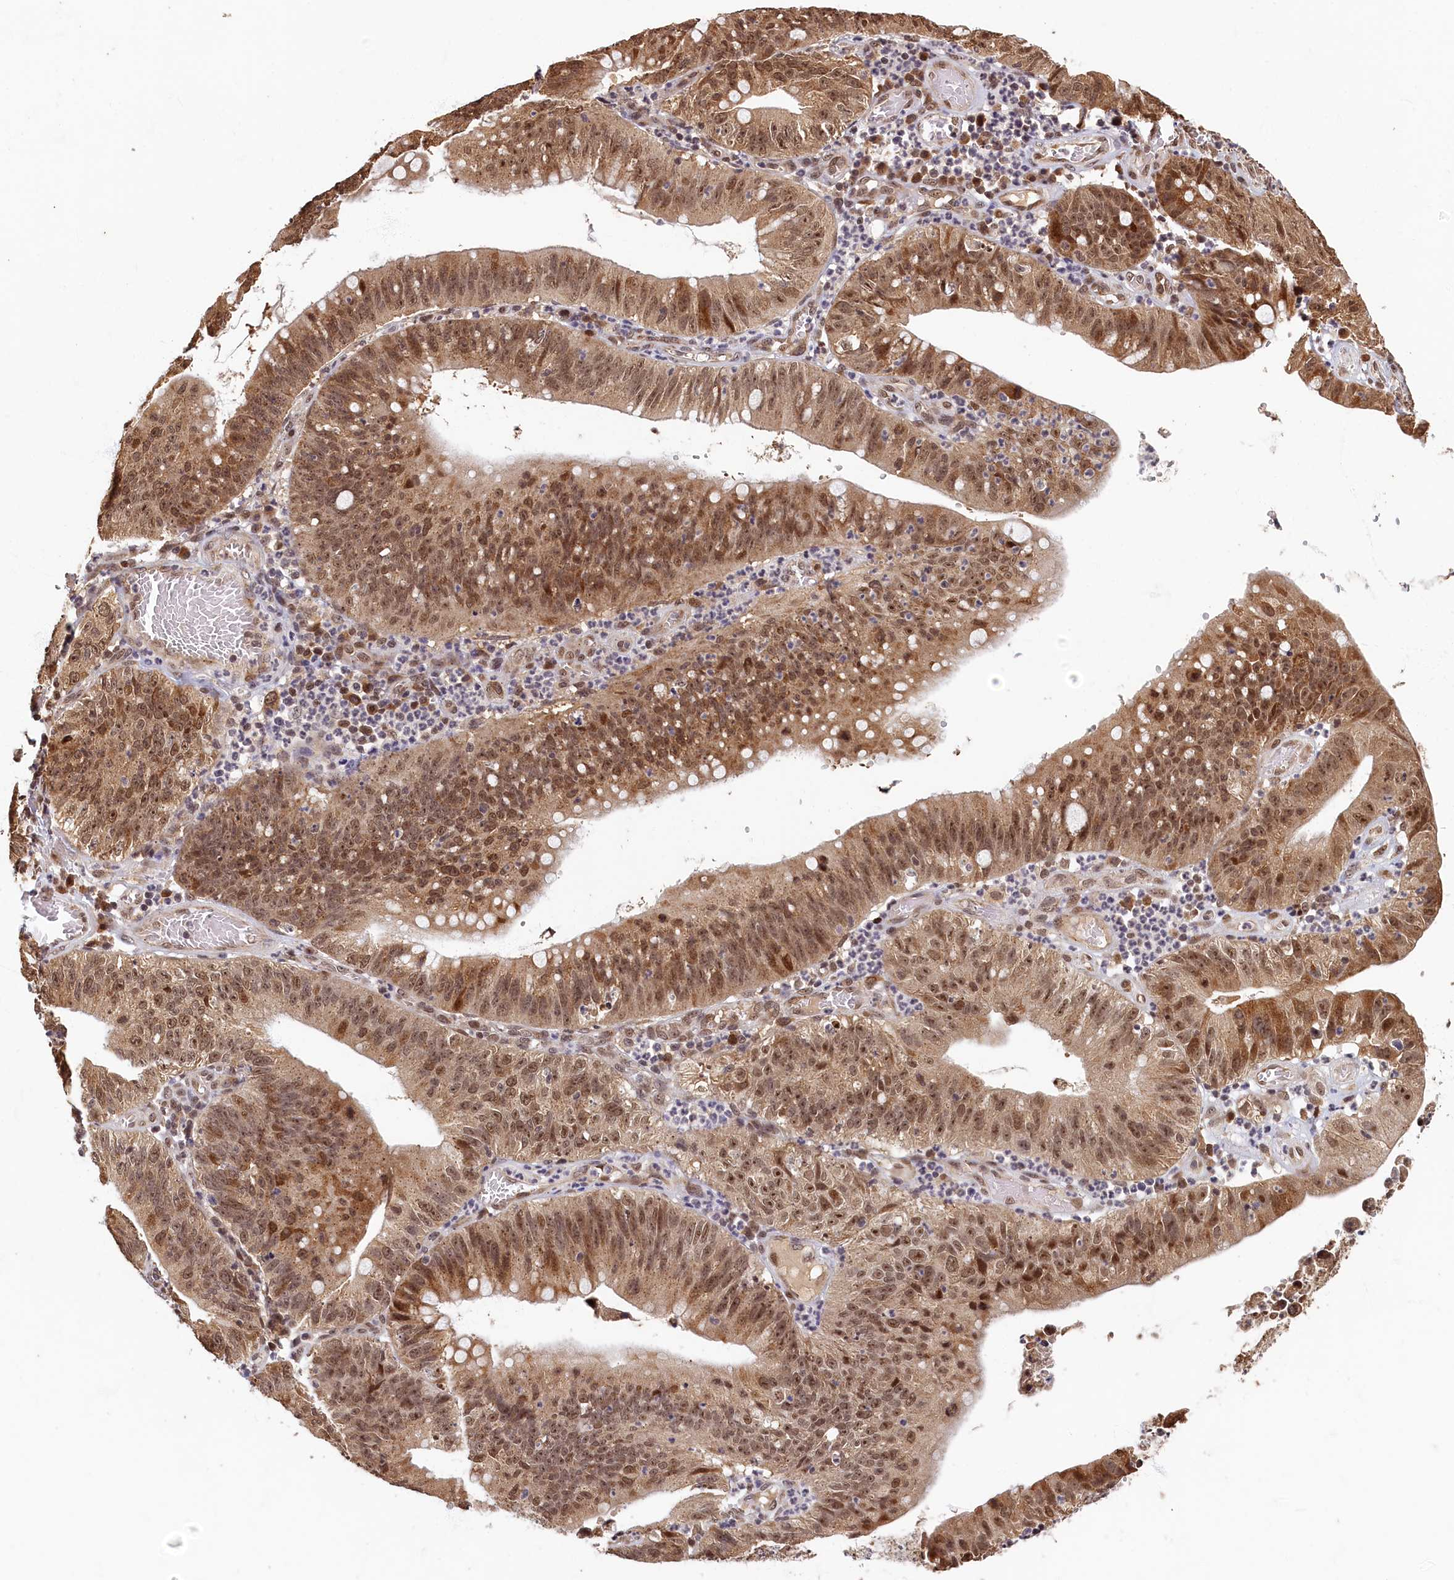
{"staining": {"intensity": "moderate", "quantity": ">75%", "location": "cytoplasmic/membranous,nuclear"}, "tissue": "stomach cancer", "cell_type": "Tumor cells", "image_type": "cancer", "snomed": [{"axis": "morphology", "description": "Adenocarcinoma, NOS"}, {"axis": "topography", "description": "Stomach"}], "caption": "Stomach cancer (adenocarcinoma) stained with DAB immunohistochemistry displays medium levels of moderate cytoplasmic/membranous and nuclear staining in approximately >75% of tumor cells.", "gene": "CKAP2L", "patient": {"sex": "male", "age": 59}}